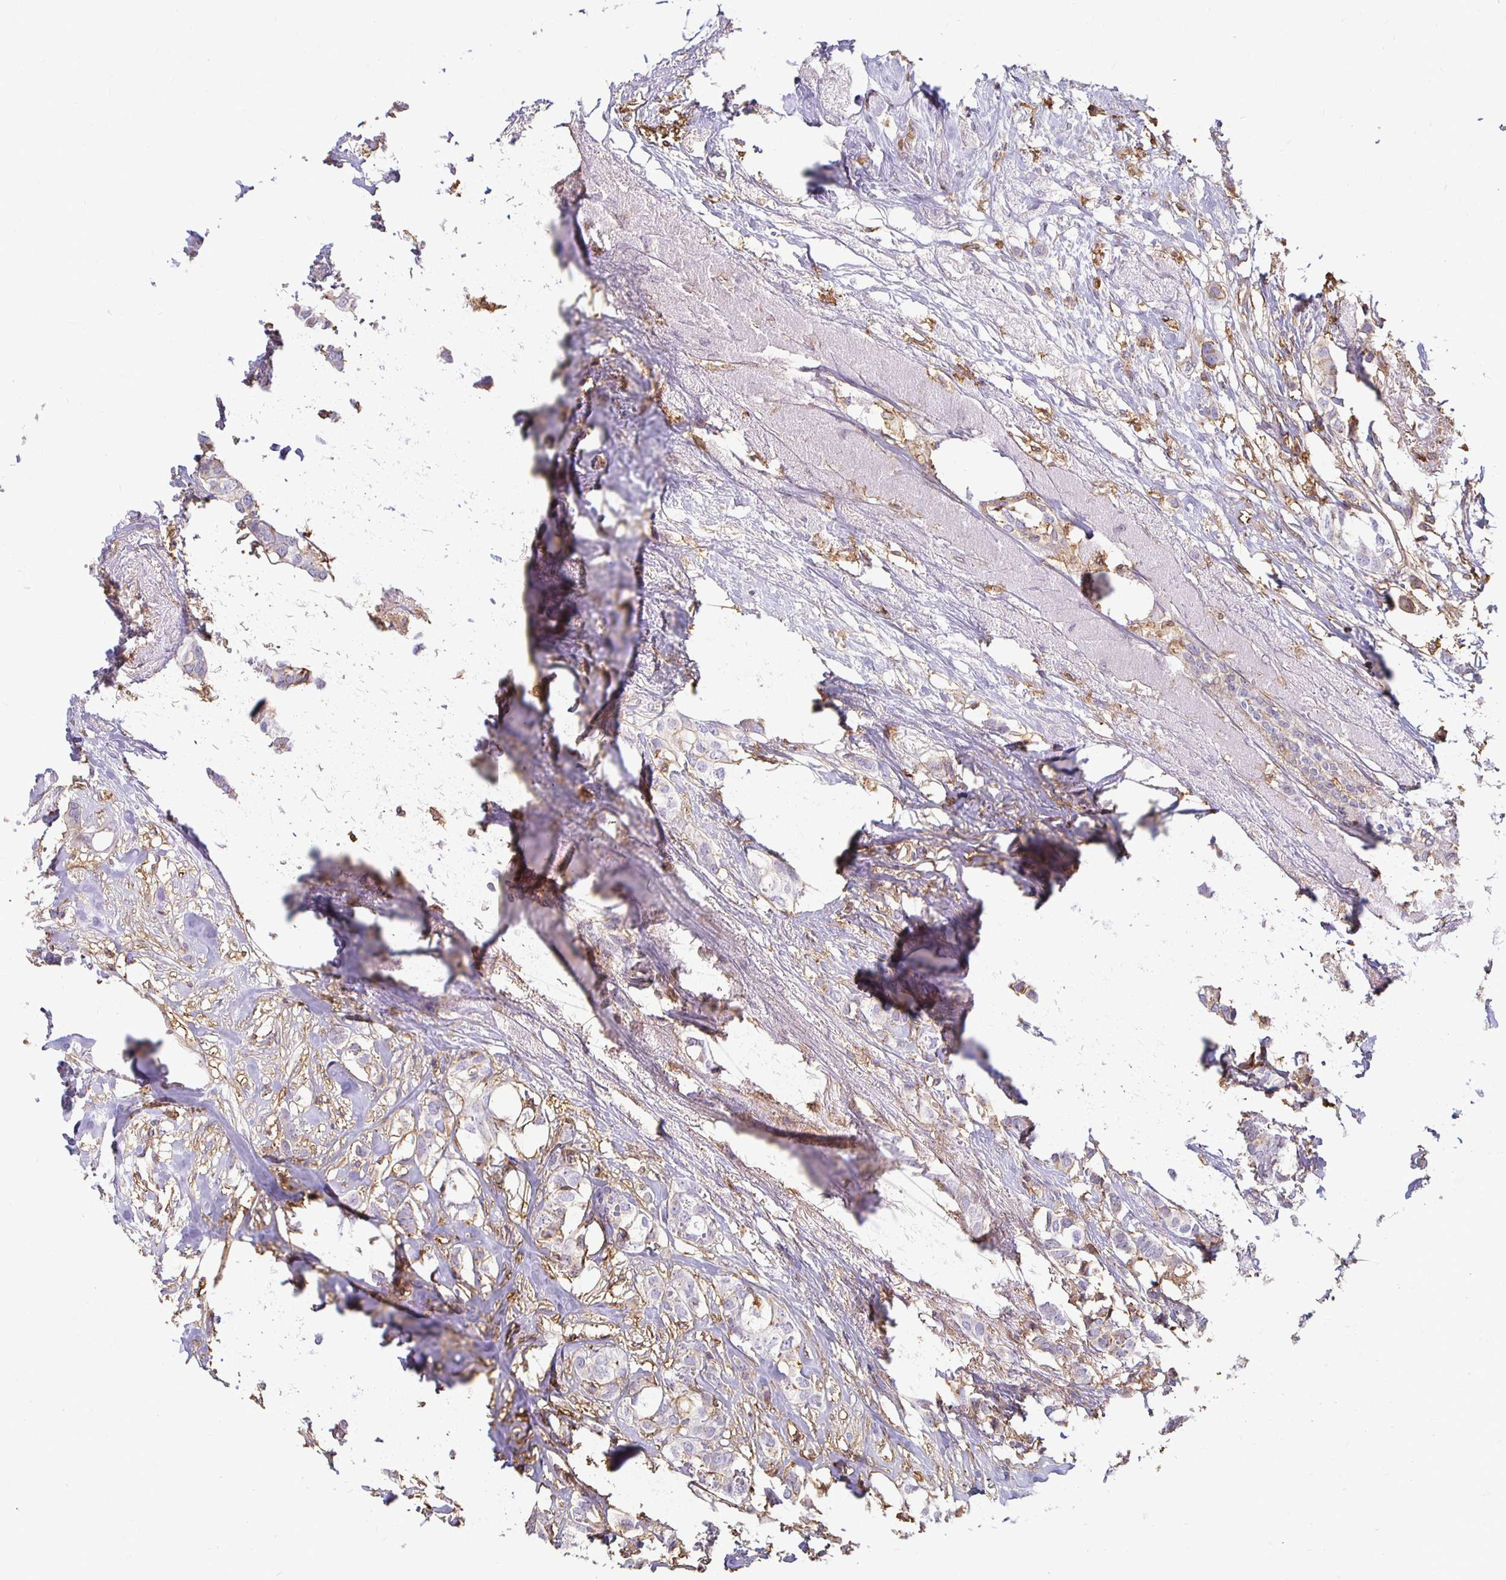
{"staining": {"intensity": "negative", "quantity": "none", "location": "none"}, "tissue": "breast cancer", "cell_type": "Tumor cells", "image_type": "cancer", "snomed": [{"axis": "morphology", "description": "Duct carcinoma"}, {"axis": "topography", "description": "Breast"}], "caption": "Breast cancer was stained to show a protein in brown. There is no significant positivity in tumor cells.", "gene": "TAS1R3", "patient": {"sex": "female", "age": 62}}